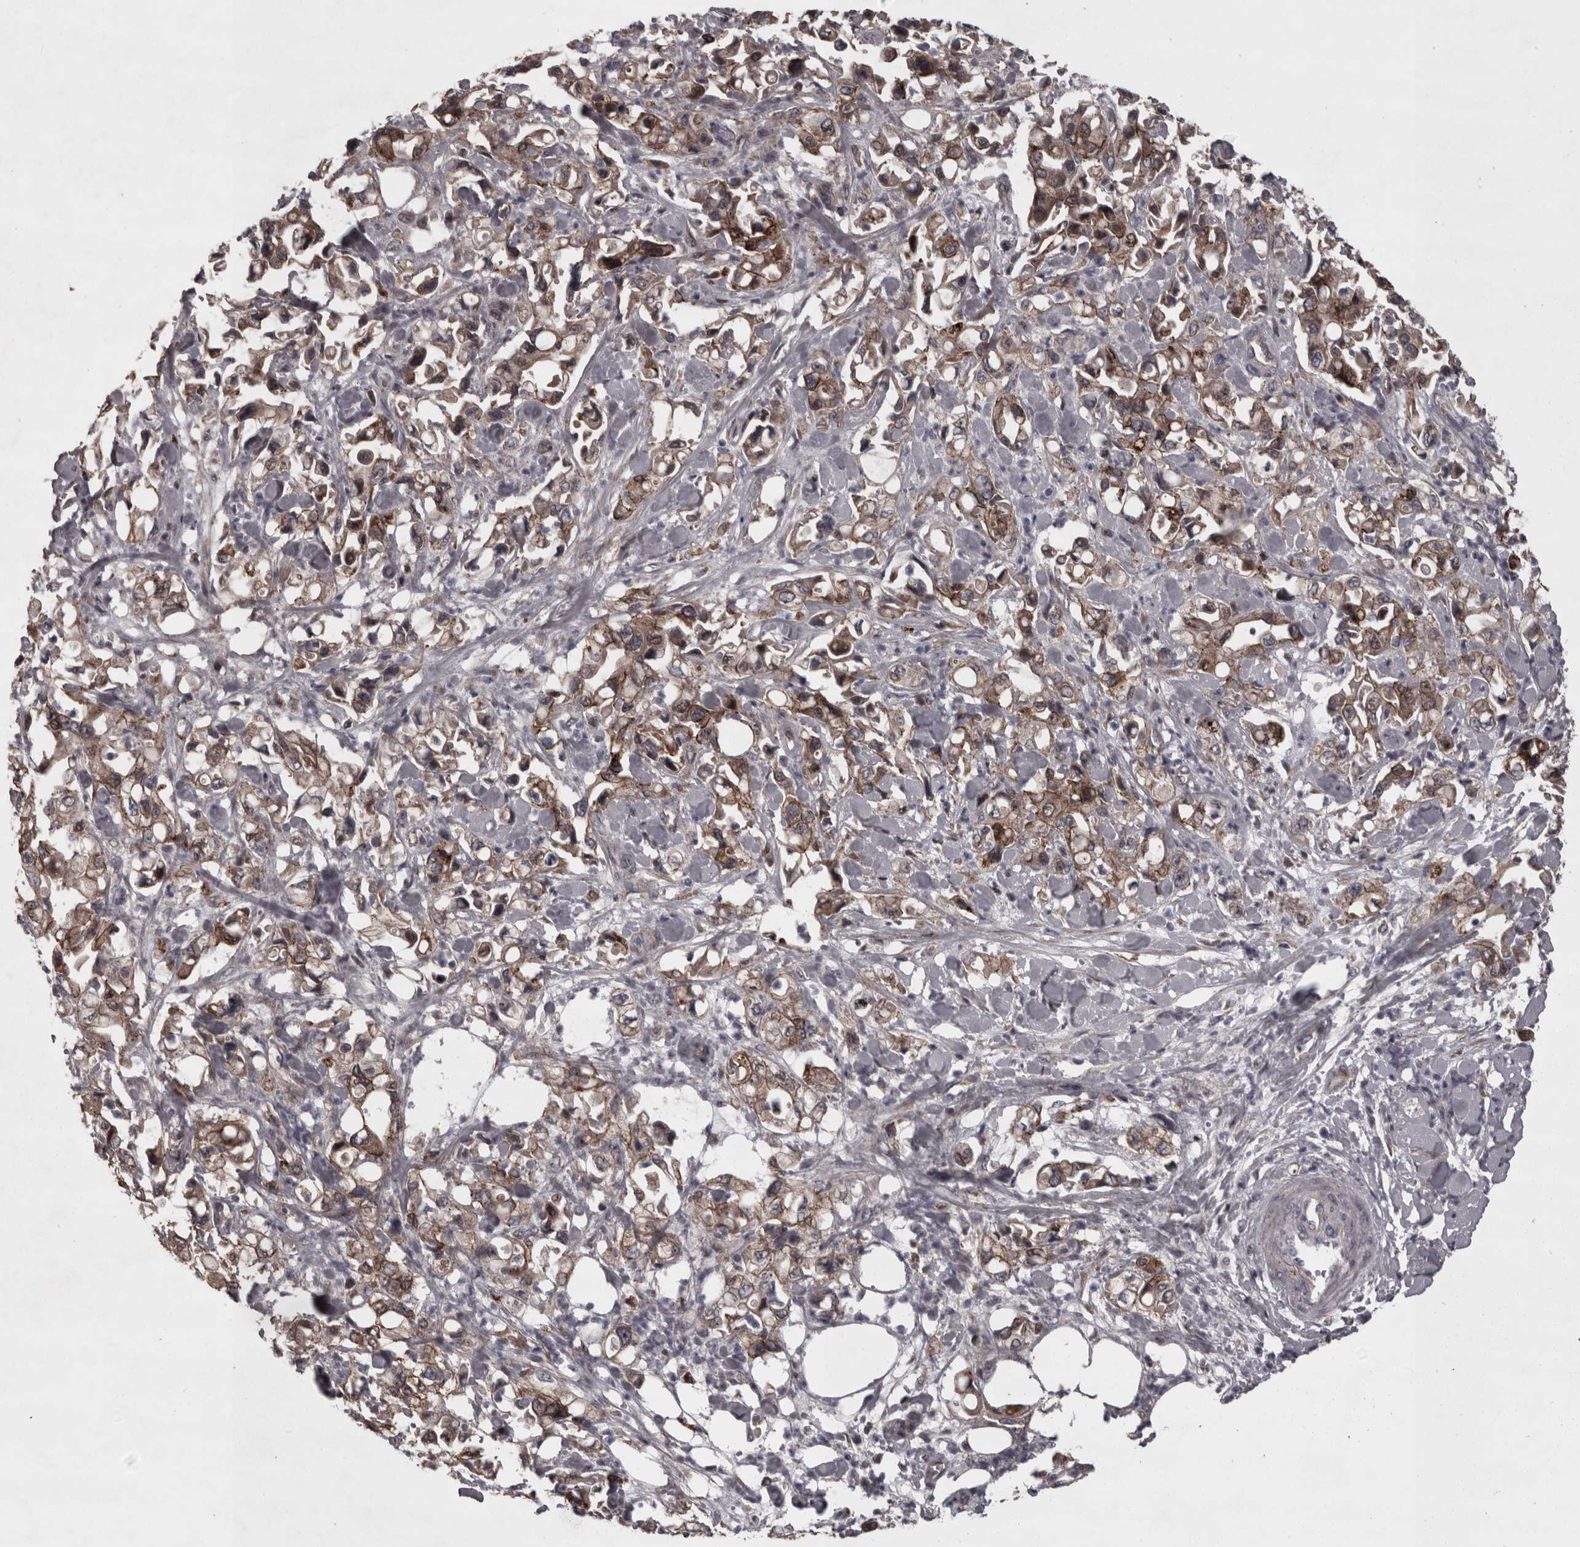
{"staining": {"intensity": "moderate", "quantity": ">75%", "location": "cytoplasmic/membranous"}, "tissue": "pancreatic cancer", "cell_type": "Tumor cells", "image_type": "cancer", "snomed": [{"axis": "morphology", "description": "Adenocarcinoma, NOS"}, {"axis": "topography", "description": "Pancreas"}], "caption": "Pancreatic adenocarcinoma tissue demonstrates moderate cytoplasmic/membranous staining in about >75% of tumor cells, visualized by immunohistochemistry.", "gene": "PCDH17", "patient": {"sex": "male", "age": 70}}